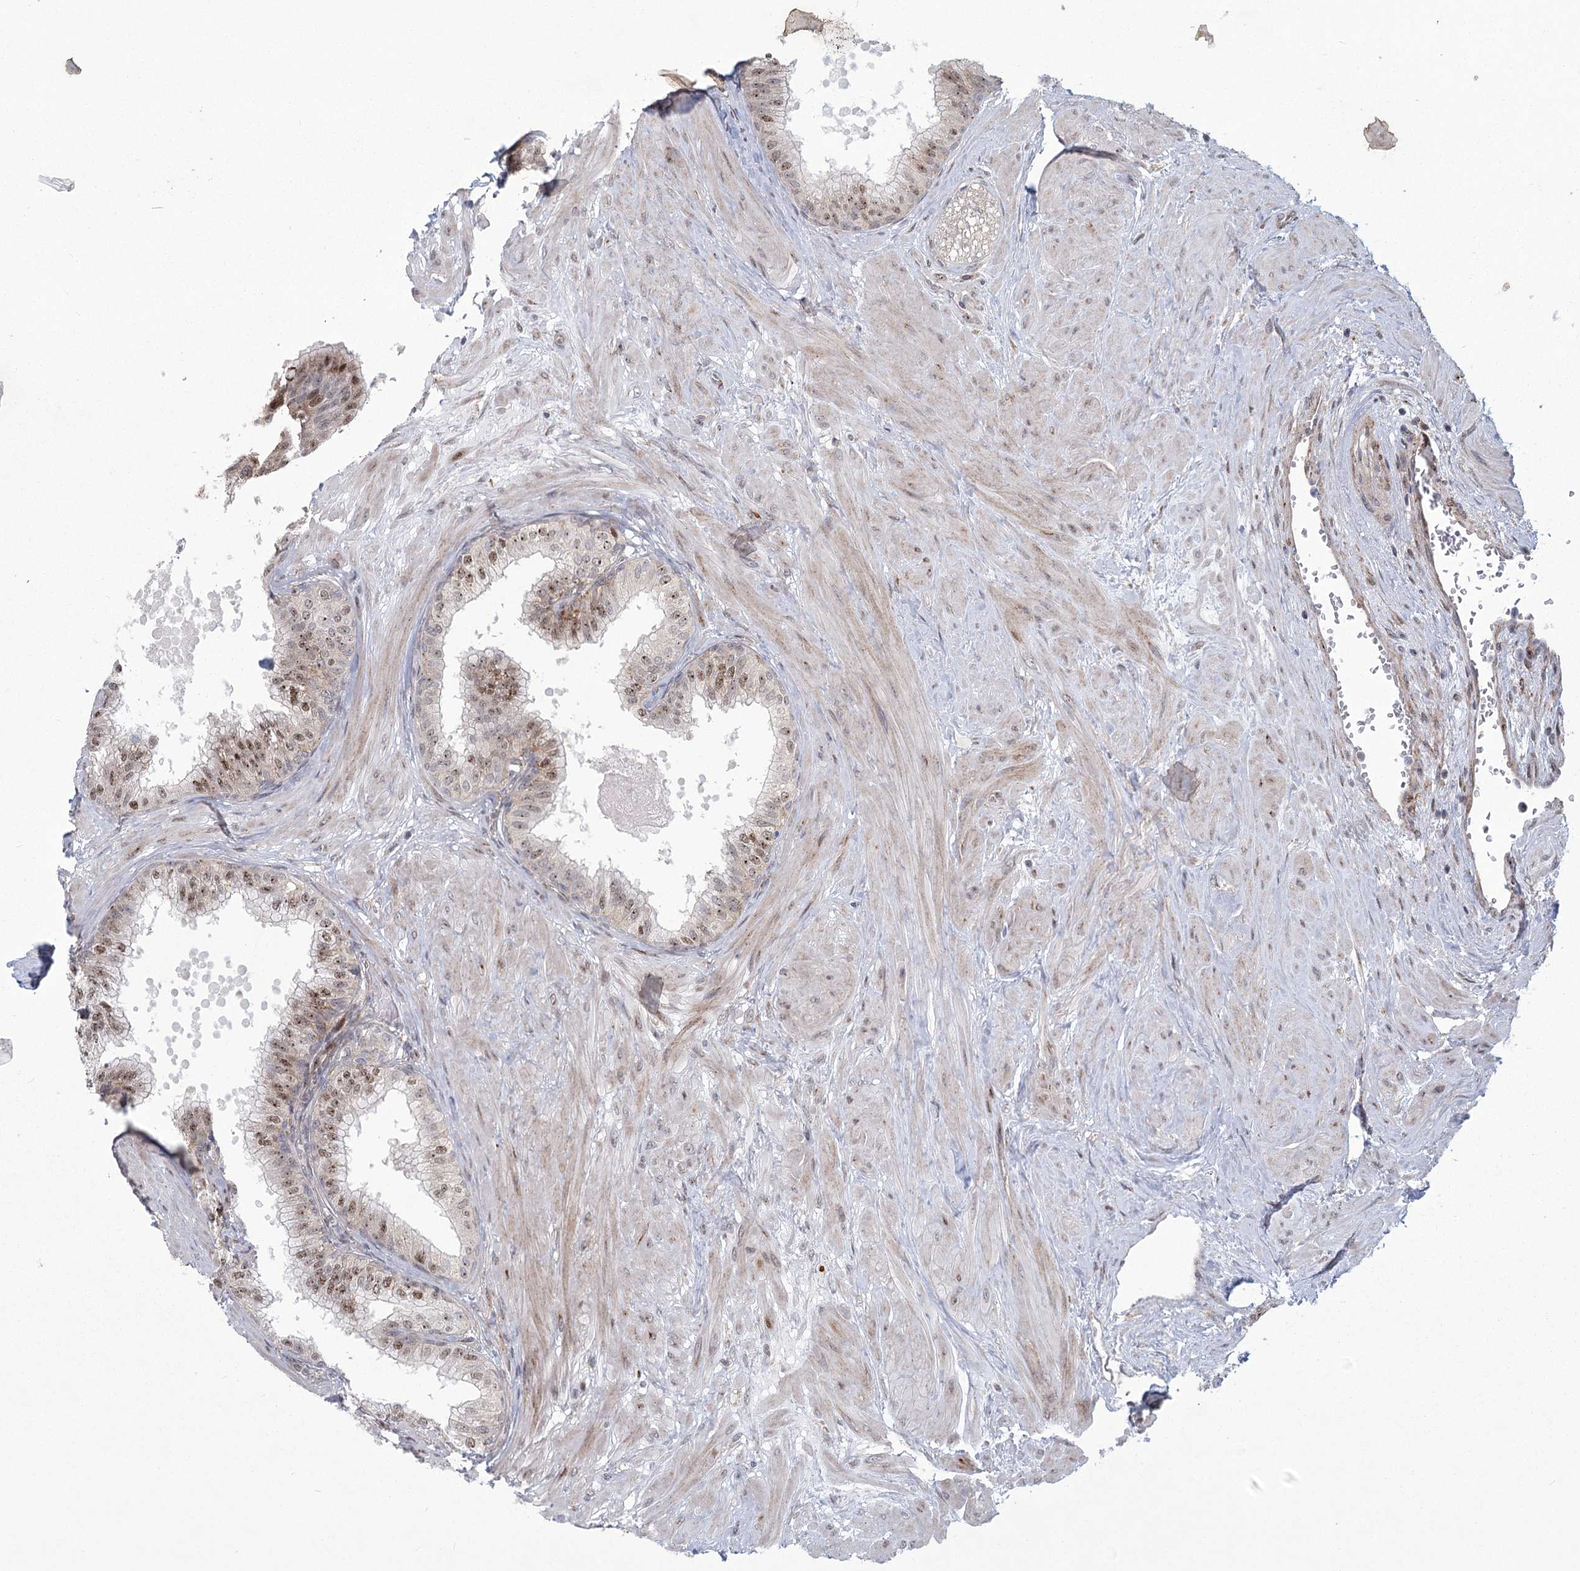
{"staining": {"intensity": "moderate", "quantity": "25%-75%", "location": "nuclear"}, "tissue": "prostate", "cell_type": "Glandular cells", "image_type": "normal", "snomed": [{"axis": "morphology", "description": "Normal tissue, NOS"}, {"axis": "topography", "description": "Prostate"}], "caption": "The histopathology image demonstrates a brown stain indicating the presence of a protein in the nuclear of glandular cells in prostate.", "gene": "PARM1", "patient": {"sex": "male", "age": 60}}